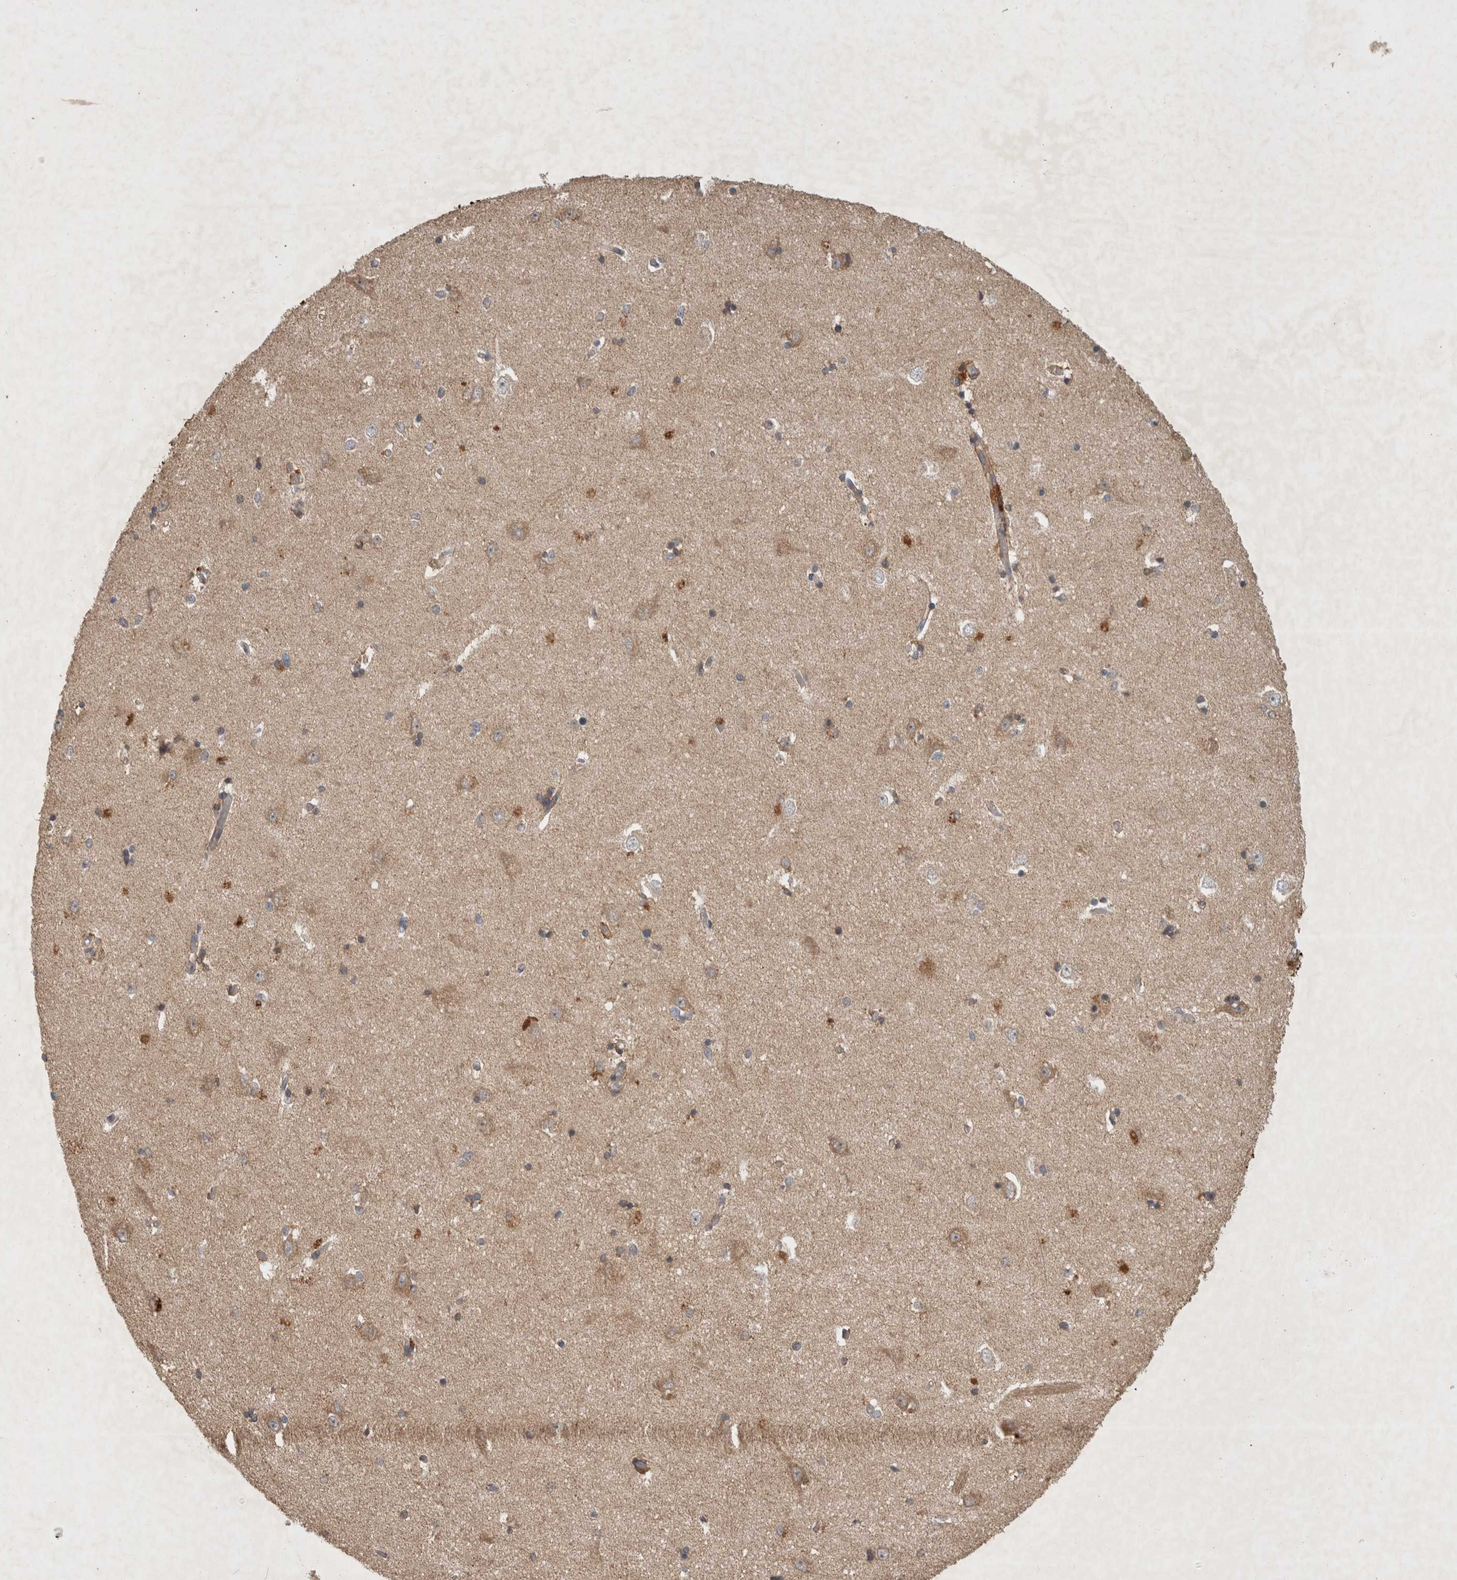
{"staining": {"intensity": "moderate", "quantity": "<25%", "location": "cytoplasmic/membranous"}, "tissue": "hippocampus", "cell_type": "Glial cells", "image_type": "normal", "snomed": [{"axis": "morphology", "description": "Normal tissue, NOS"}, {"axis": "topography", "description": "Hippocampus"}], "caption": "Immunohistochemistry (IHC) photomicrograph of unremarkable human hippocampus stained for a protein (brown), which demonstrates low levels of moderate cytoplasmic/membranous positivity in approximately <25% of glial cells.", "gene": "SERAC1", "patient": {"sex": "male", "age": 45}}